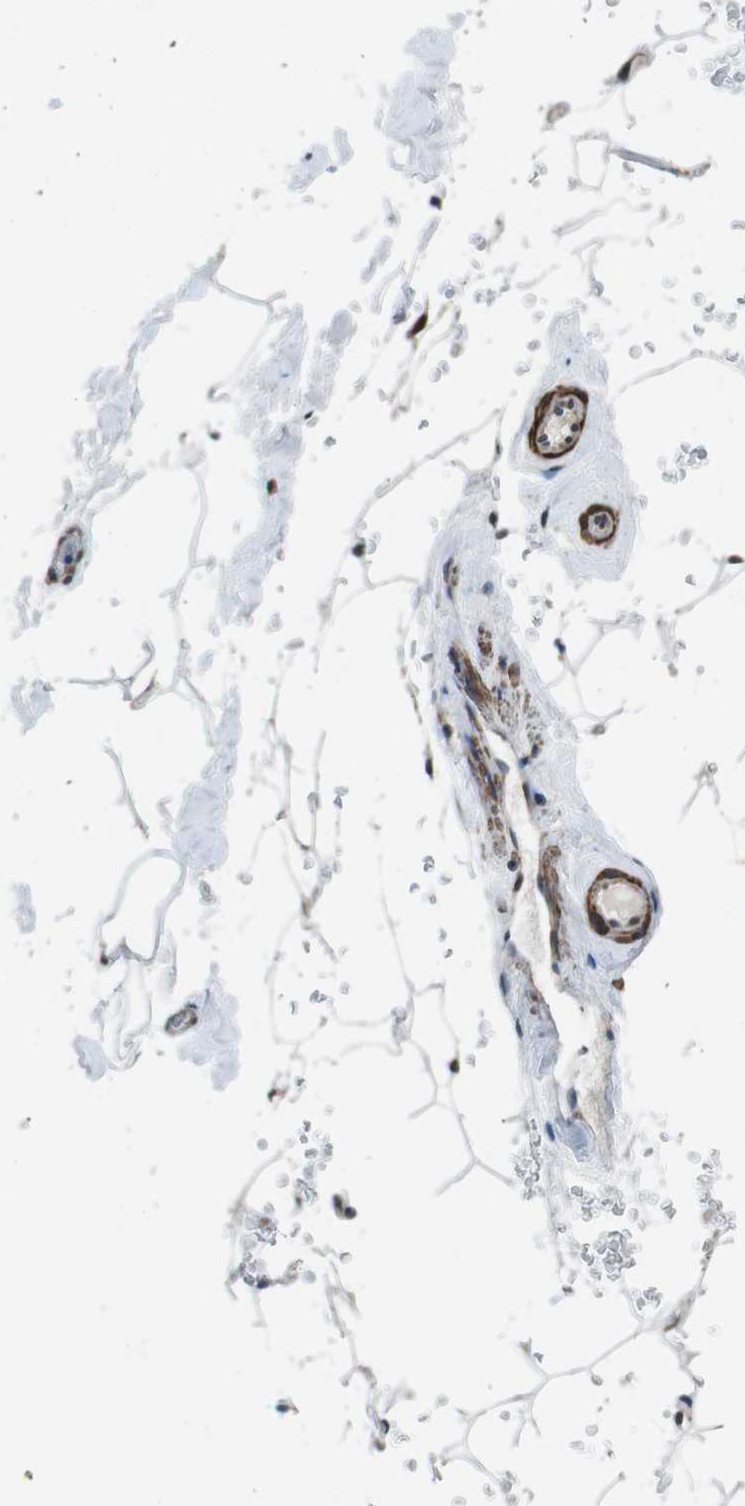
{"staining": {"intensity": "moderate", "quantity": ">75%", "location": "nuclear"}, "tissue": "adipose tissue", "cell_type": "Adipocytes", "image_type": "normal", "snomed": [{"axis": "morphology", "description": "Normal tissue, NOS"}, {"axis": "topography", "description": "Peripheral nerve tissue"}], "caption": "The photomicrograph displays a brown stain indicating the presence of a protein in the nuclear of adipocytes in adipose tissue. (IHC, brightfield microscopy, high magnification).", "gene": "PBRM1", "patient": {"sex": "male", "age": 70}}